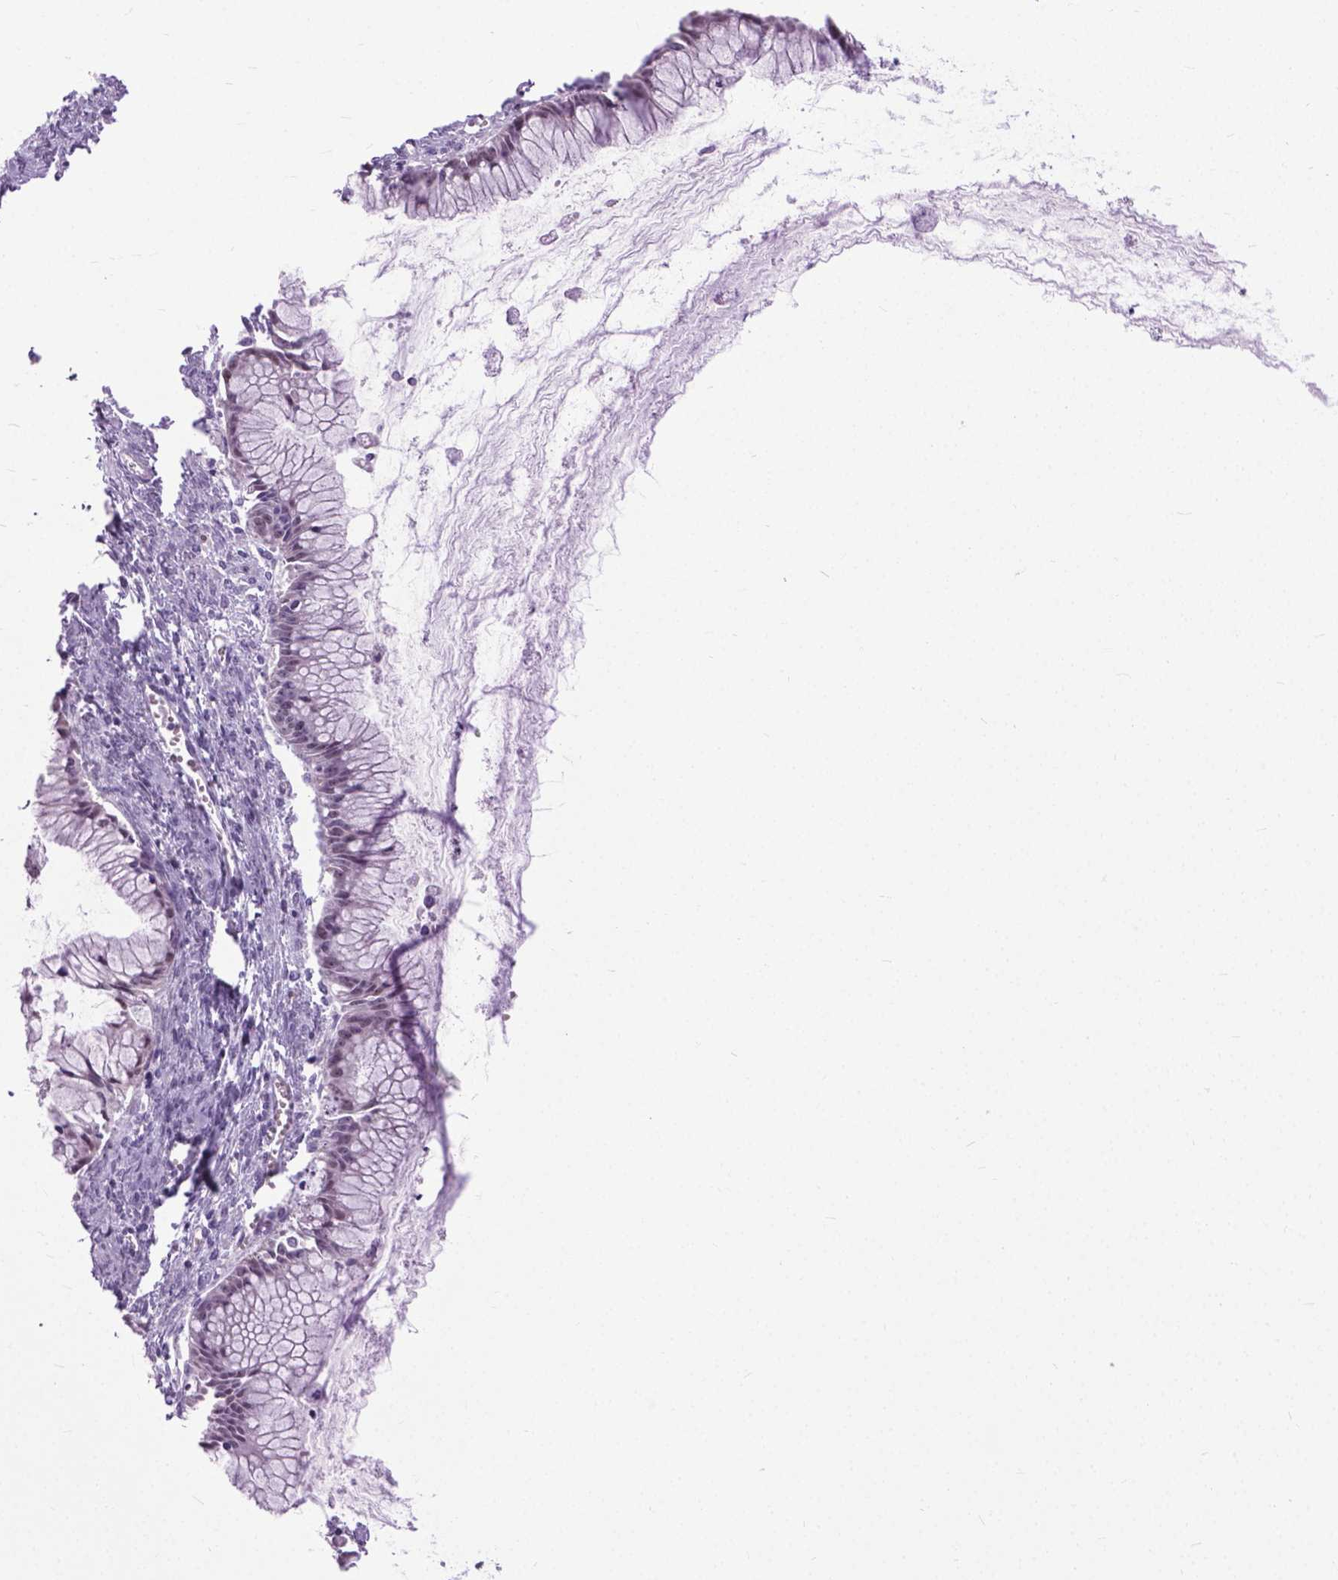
{"staining": {"intensity": "negative", "quantity": "none", "location": "none"}, "tissue": "ovarian cancer", "cell_type": "Tumor cells", "image_type": "cancer", "snomed": [{"axis": "morphology", "description": "Cystadenocarcinoma, mucinous, NOS"}, {"axis": "topography", "description": "Ovary"}], "caption": "Tumor cells are negative for protein expression in human ovarian cancer (mucinous cystadenocarcinoma).", "gene": "APCDD1L", "patient": {"sex": "female", "age": 41}}